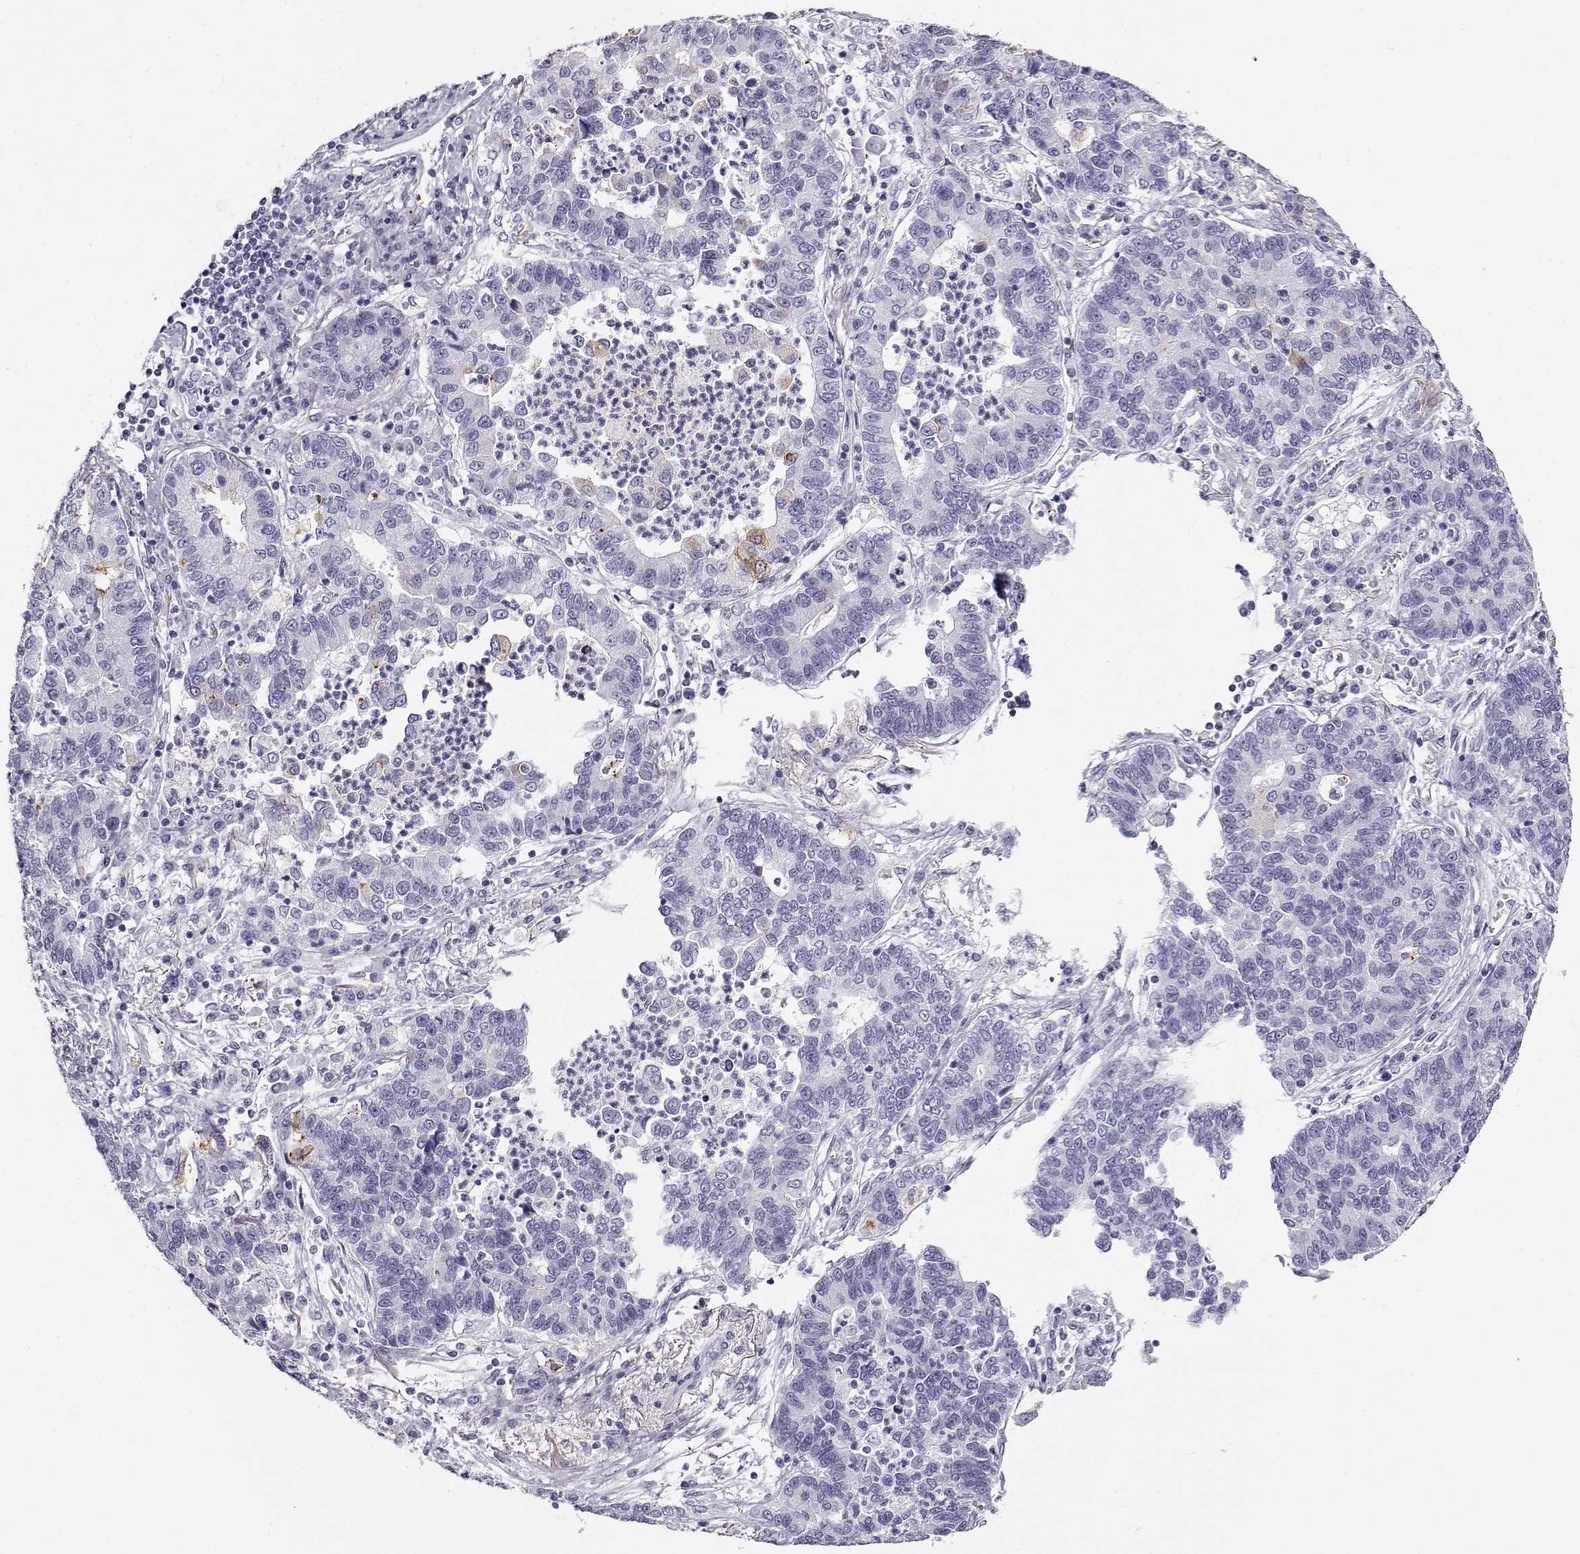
{"staining": {"intensity": "negative", "quantity": "none", "location": "none"}, "tissue": "lung cancer", "cell_type": "Tumor cells", "image_type": "cancer", "snomed": [{"axis": "morphology", "description": "Adenocarcinoma, NOS"}, {"axis": "topography", "description": "Lung"}], "caption": "A photomicrograph of lung cancer (adenocarcinoma) stained for a protein displays no brown staining in tumor cells. (Brightfield microscopy of DAB (3,3'-diaminobenzidine) immunohistochemistry (IHC) at high magnification).", "gene": "RHOXF2", "patient": {"sex": "female", "age": 57}}